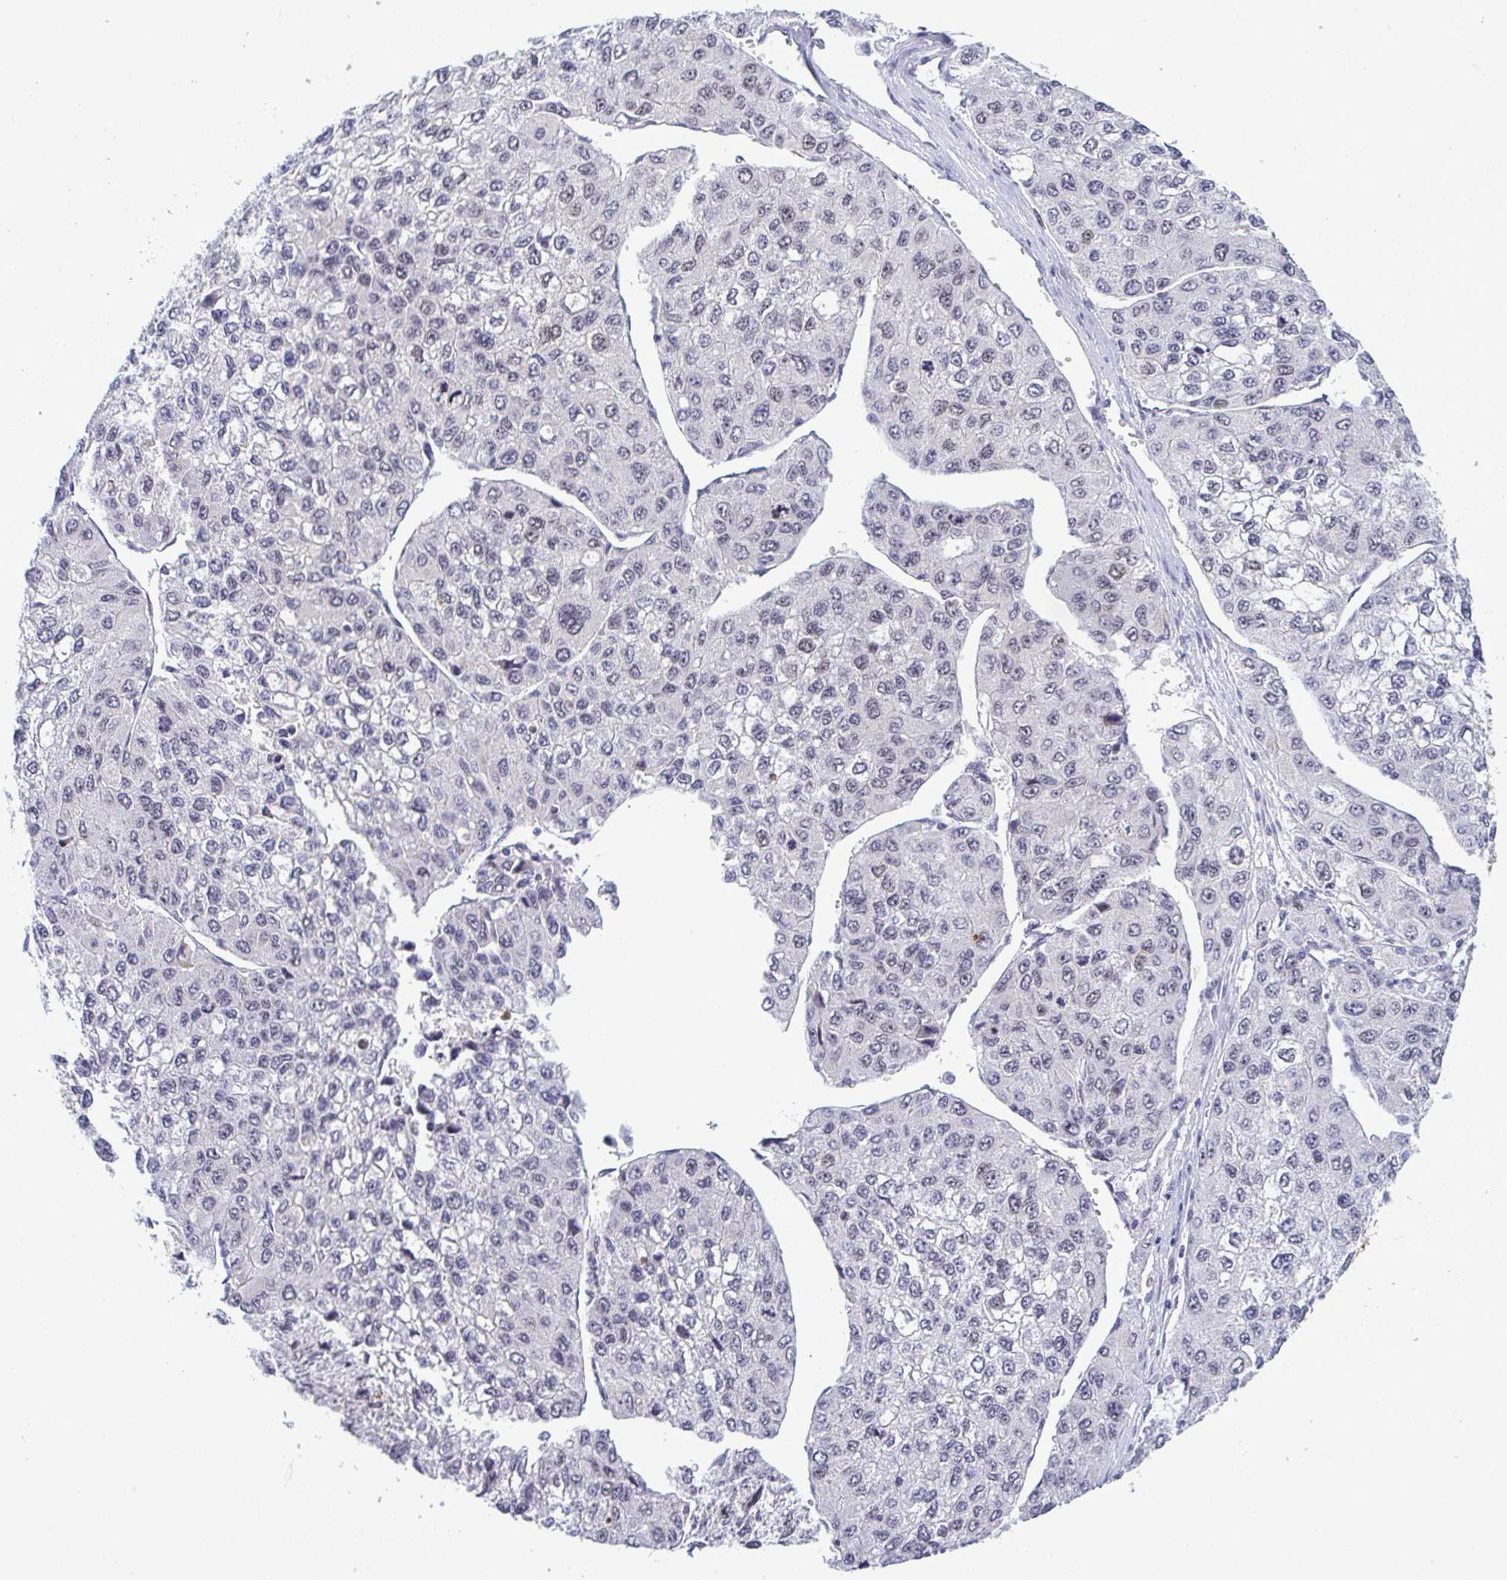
{"staining": {"intensity": "negative", "quantity": "none", "location": "none"}, "tissue": "liver cancer", "cell_type": "Tumor cells", "image_type": "cancer", "snomed": [{"axis": "morphology", "description": "Carcinoma, Hepatocellular, NOS"}, {"axis": "topography", "description": "Liver"}], "caption": "This image is of liver hepatocellular carcinoma stained with immunohistochemistry to label a protein in brown with the nuclei are counter-stained blue. There is no expression in tumor cells.", "gene": "RFC4", "patient": {"sex": "female", "age": 66}}